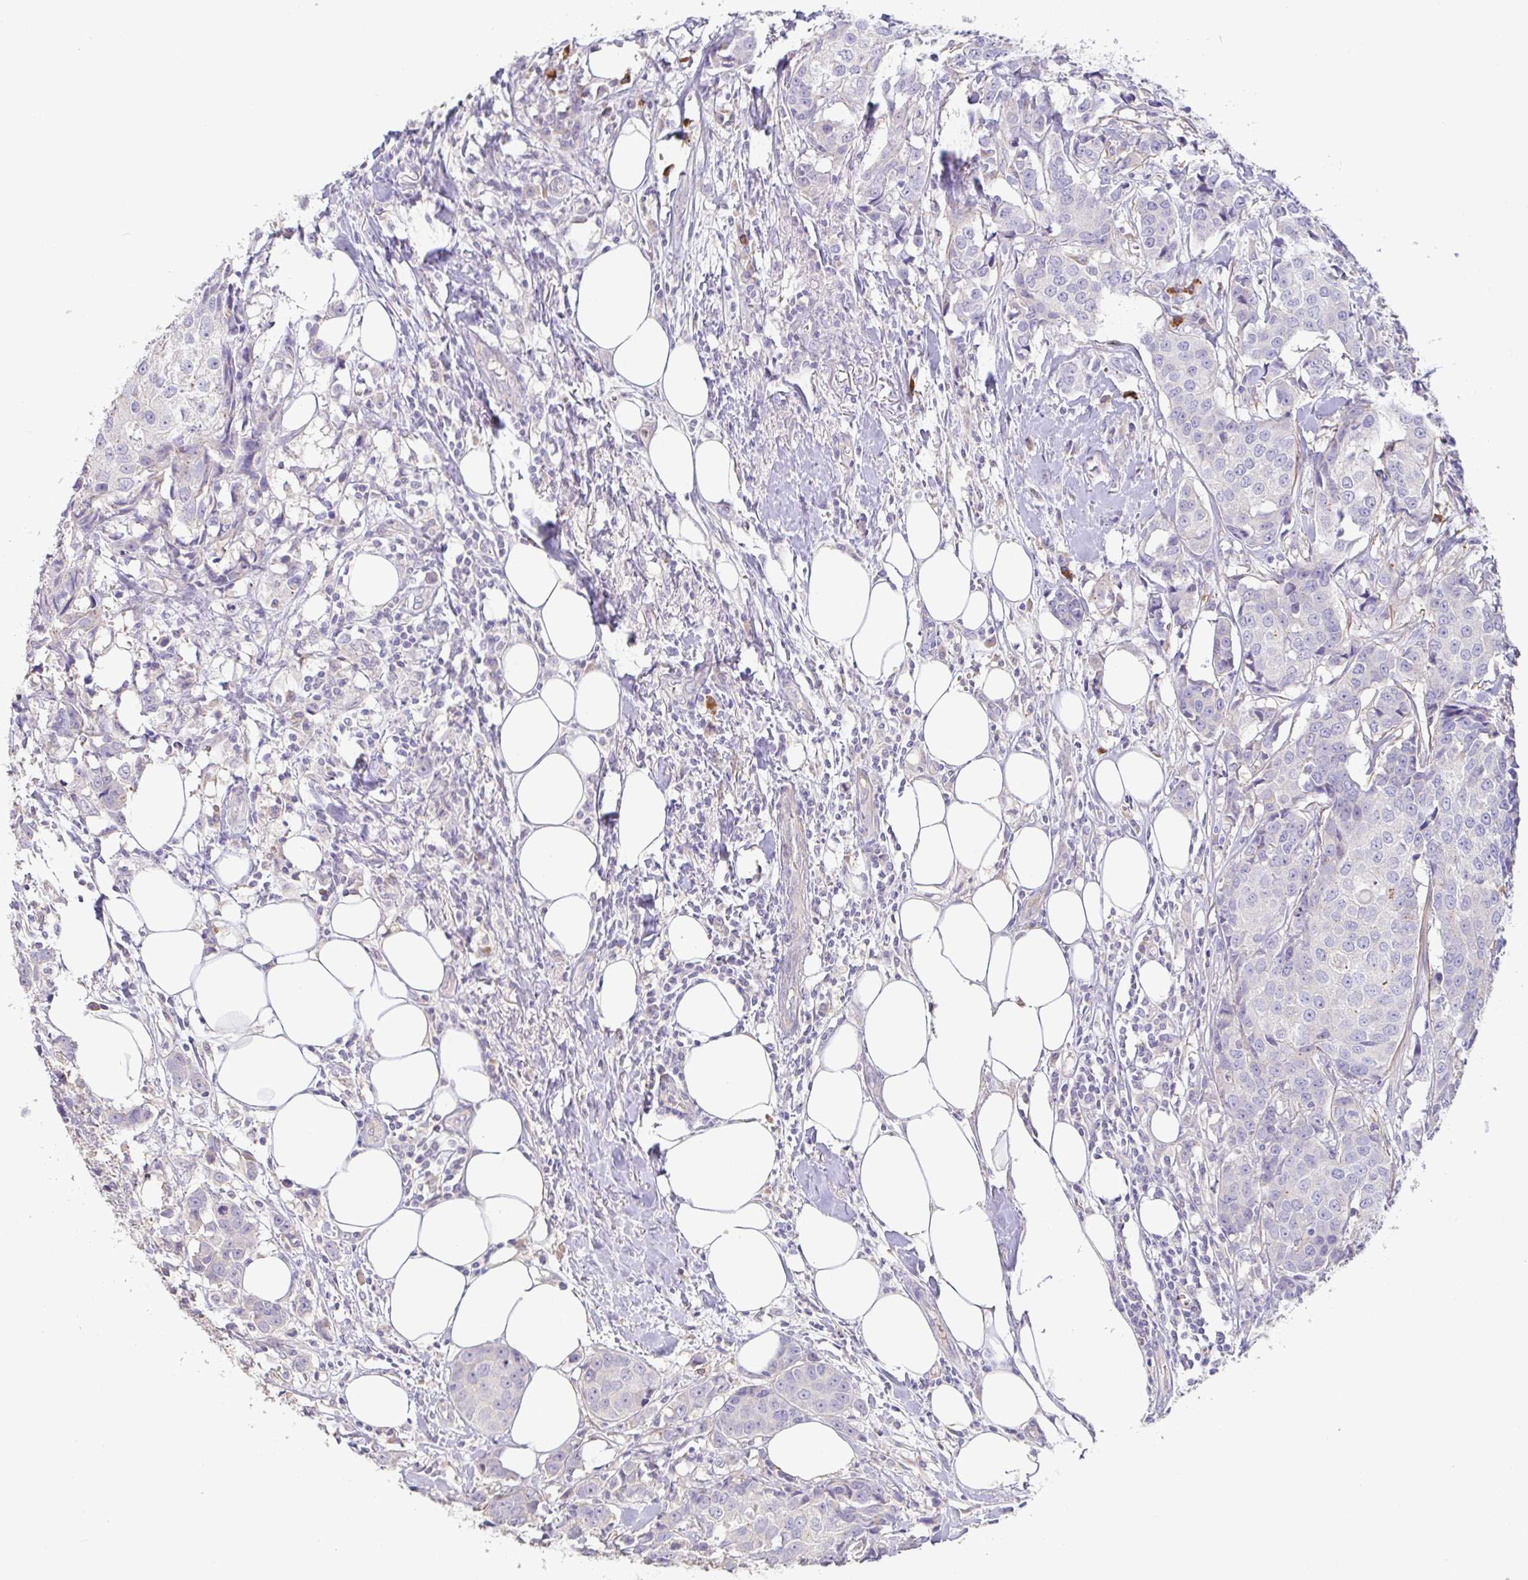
{"staining": {"intensity": "negative", "quantity": "none", "location": "none"}, "tissue": "breast cancer", "cell_type": "Tumor cells", "image_type": "cancer", "snomed": [{"axis": "morphology", "description": "Duct carcinoma"}, {"axis": "topography", "description": "Breast"}], "caption": "Protein analysis of breast intraductal carcinoma demonstrates no significant positivity in tumor cells. (DAB (3,3'-diaminobenzidine) immunohistochemistry, high magnification).", "gene": "PYGM", "patient": {"sex": "female", "age": 80}}